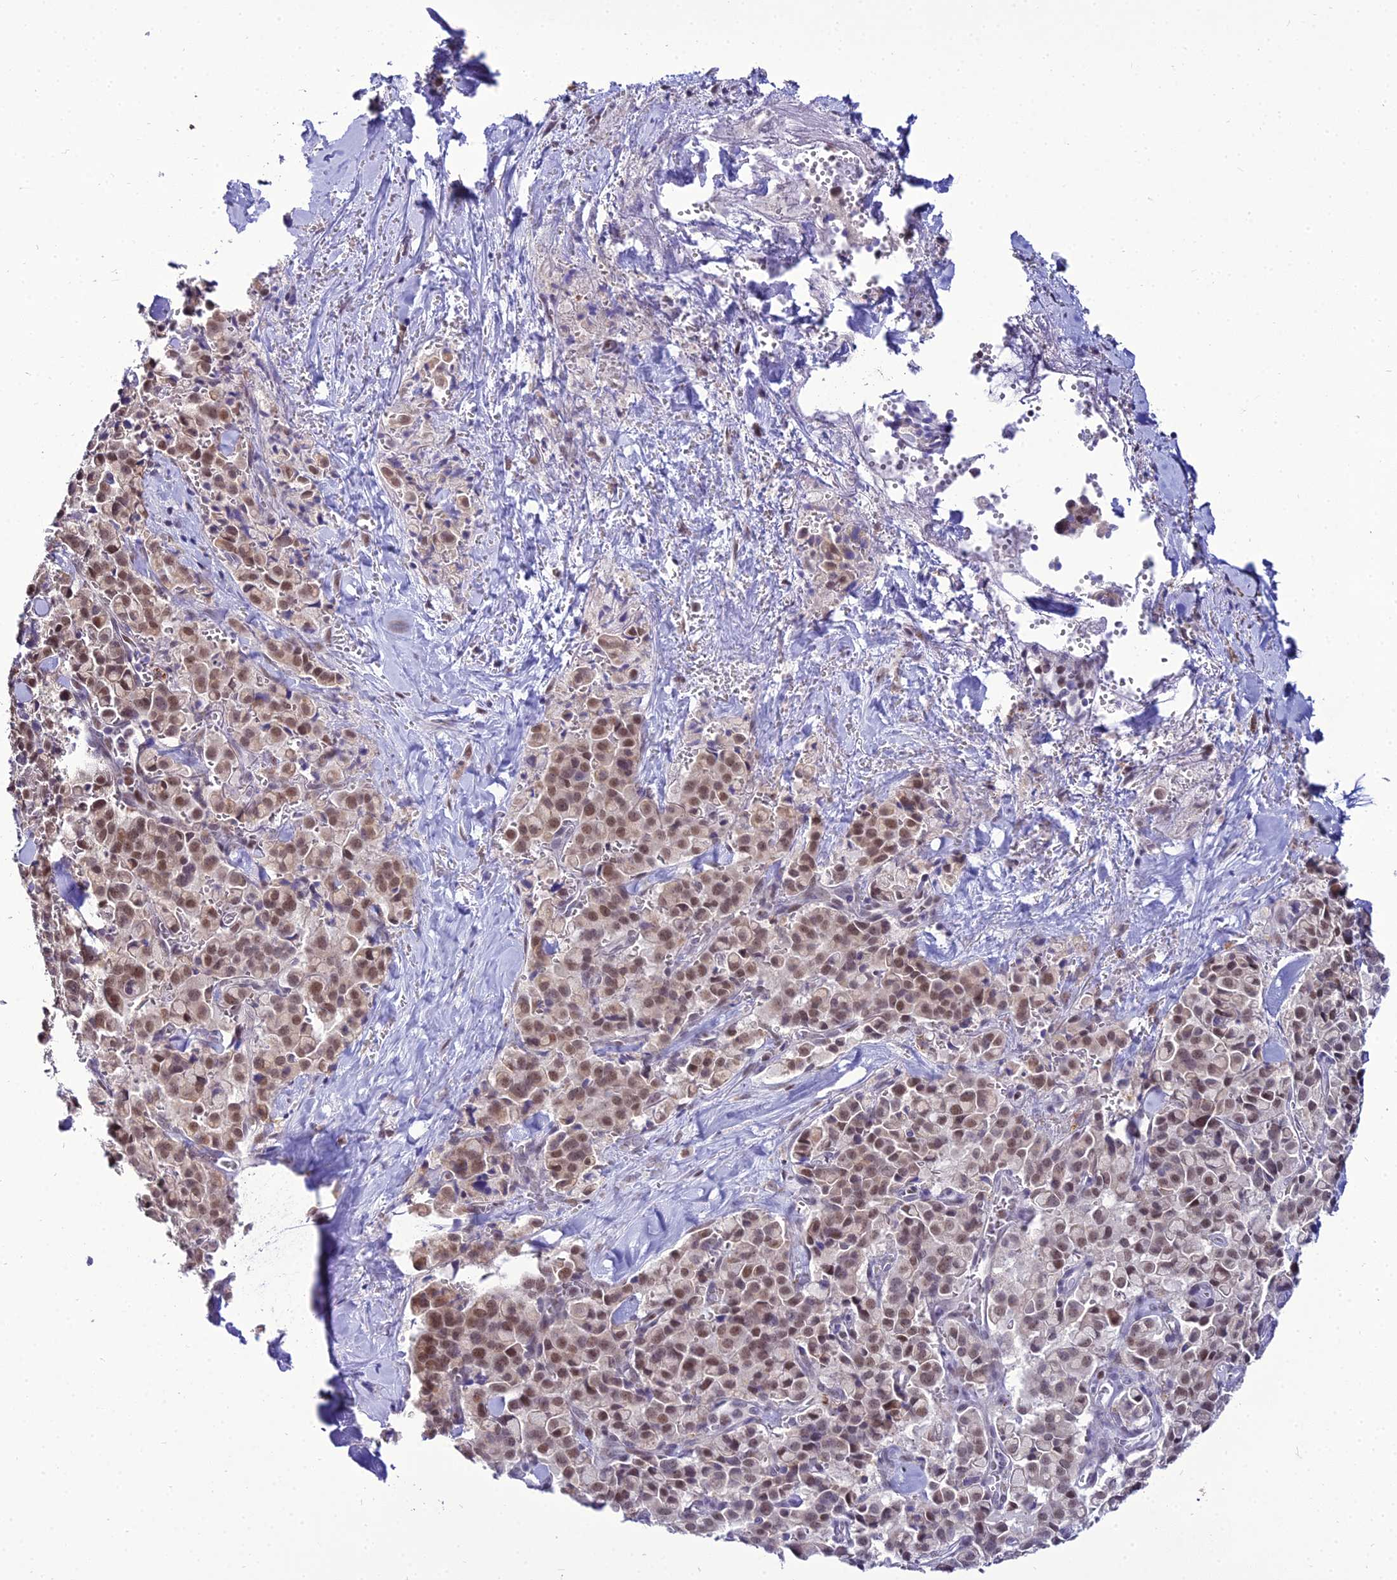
{"staining": {"intensity": "moderate", "quantity": ">75%", "location": "nuclear"}, "tissue": "pancreatic cancer", "cell_type": "Tumor cells", "image_type": "cancer", "snomed": [{"axis": "morphology", "description": "Adenocarcinoma, NOS"}, {"axis": "topography", "description": "Pancreas"}], "caption": "Moderate nuclear staining for a protein is appreciated in approximately >75% of tumor cells of pancreatic cancer using IHC.", "gene": "C6orf163", "patient": {"sex": "male", "age": 65}}